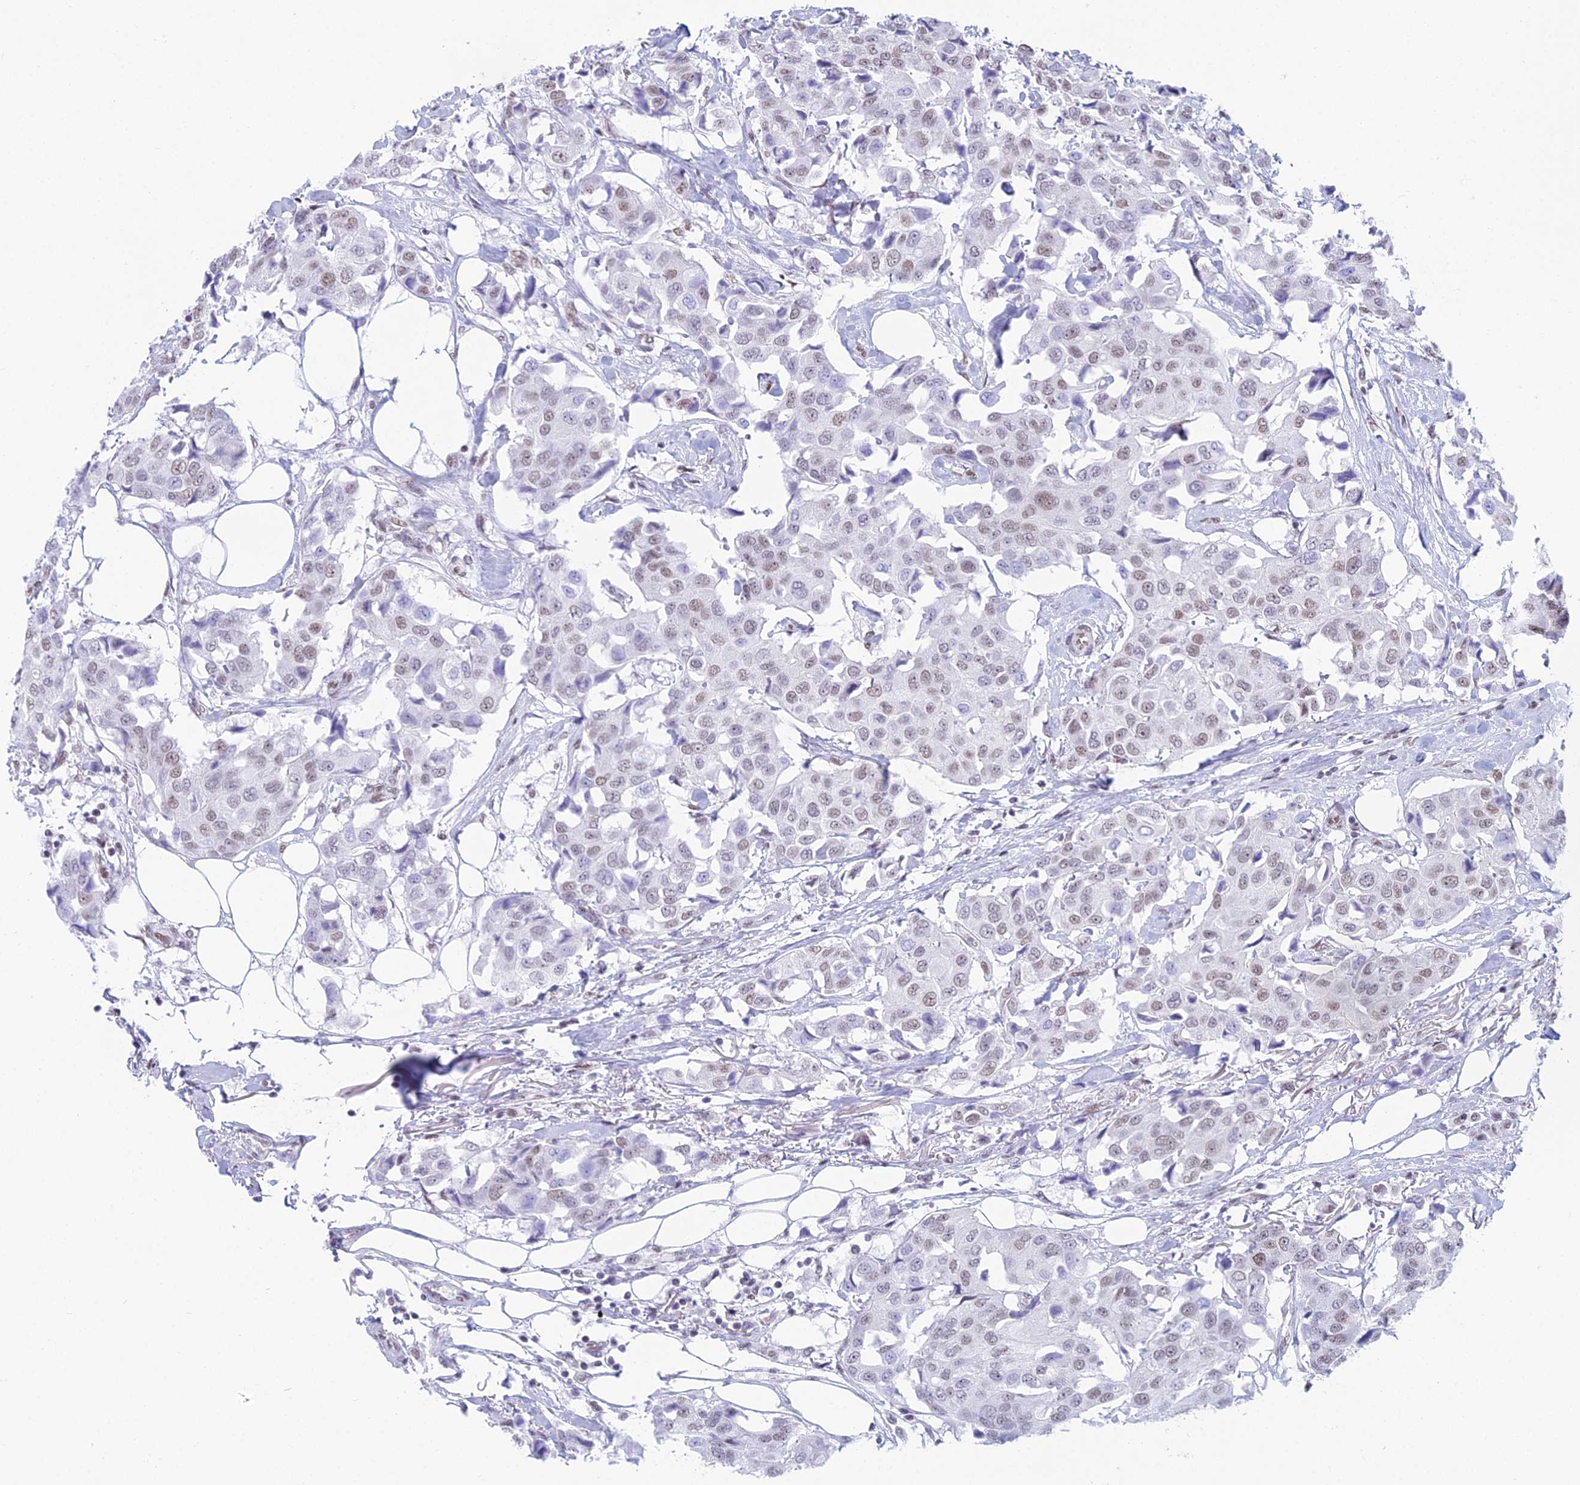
{"staining": {"intensity": "weak", "quantity": "25%-75%", "location": "nuclear"}, "tissue": "breast cancer", "cell_type": "Tumor cells", "image_type": "cancer", "snomed": [{"axis": "morphology", "description": "Duct carcinoma"}, {"axis": "topography", "description": "Breast"}], "caption": "Immunohistochemical staining of breast infiltrating ductal carcinoma demonstrates low levels of weak nuclear protein staining in approximately 25%-75% of tumor cells.", "gene": "CDC26", "patient": {"sex": "female", "age": 80}}